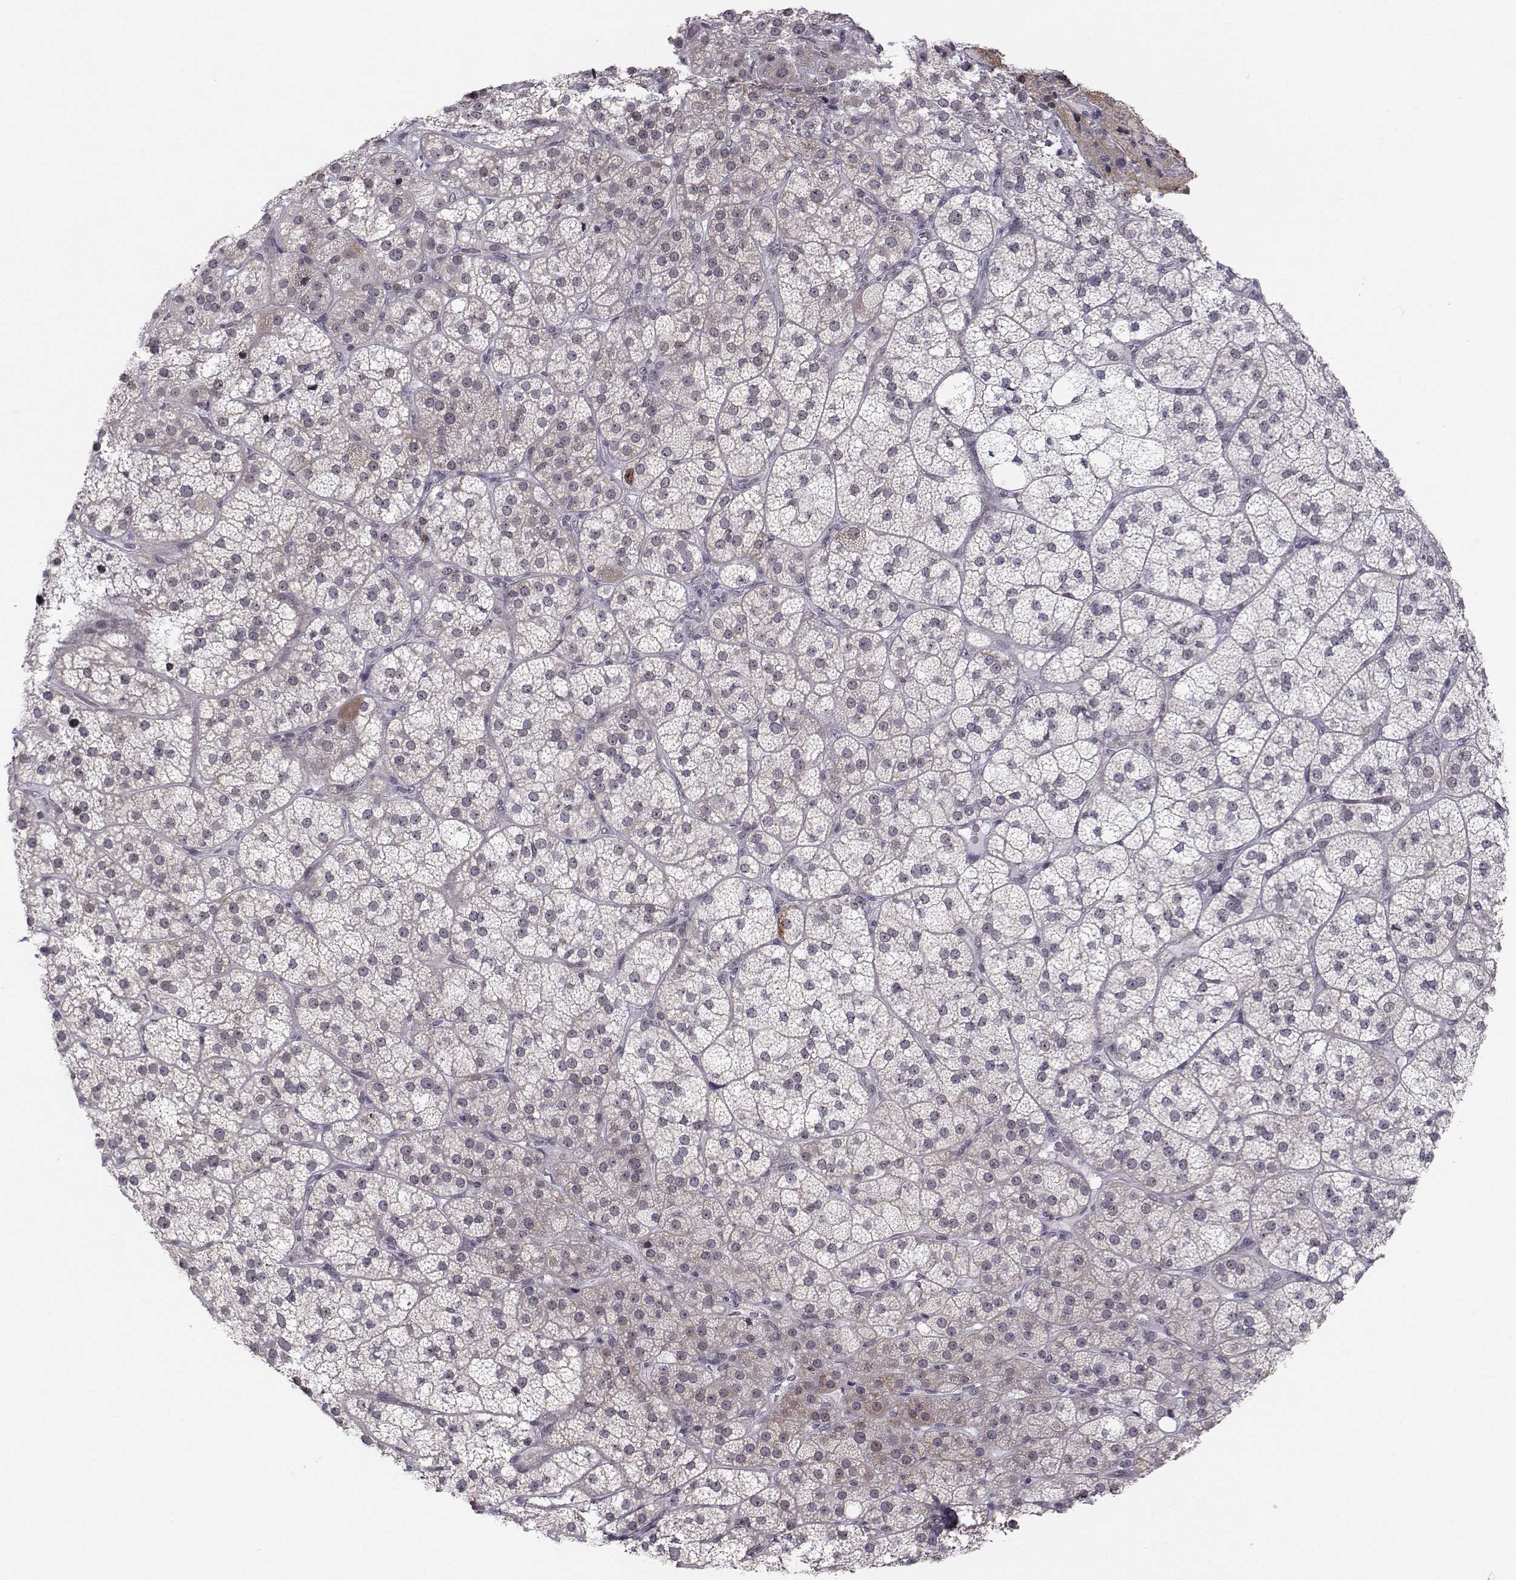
{"staining": {"intensity": "weak", "quantity": "<25%", "location": "cytoplasmic/membranous"}, "tissue": "adrenal gland", "cell_type": "Glandular cells", "image_type": "normal", "snomed": [{"axis": "morphology", "description": "Normal tissue, NOS"}, {"axis": "topography", "description": "Adrenal gland"}], "caption": "High power microscopy photomicrograph of an IHC image of normal adrenal gland, revealing no significant expression in glandular cells. The staining is performed using DAB (3,3'-diaminobenzidine) brown chromogen with nuclei counter-stained in using hematoxylin.", "gene": "MARCHF4", "patient": {"sex": "female", "age": 60}}